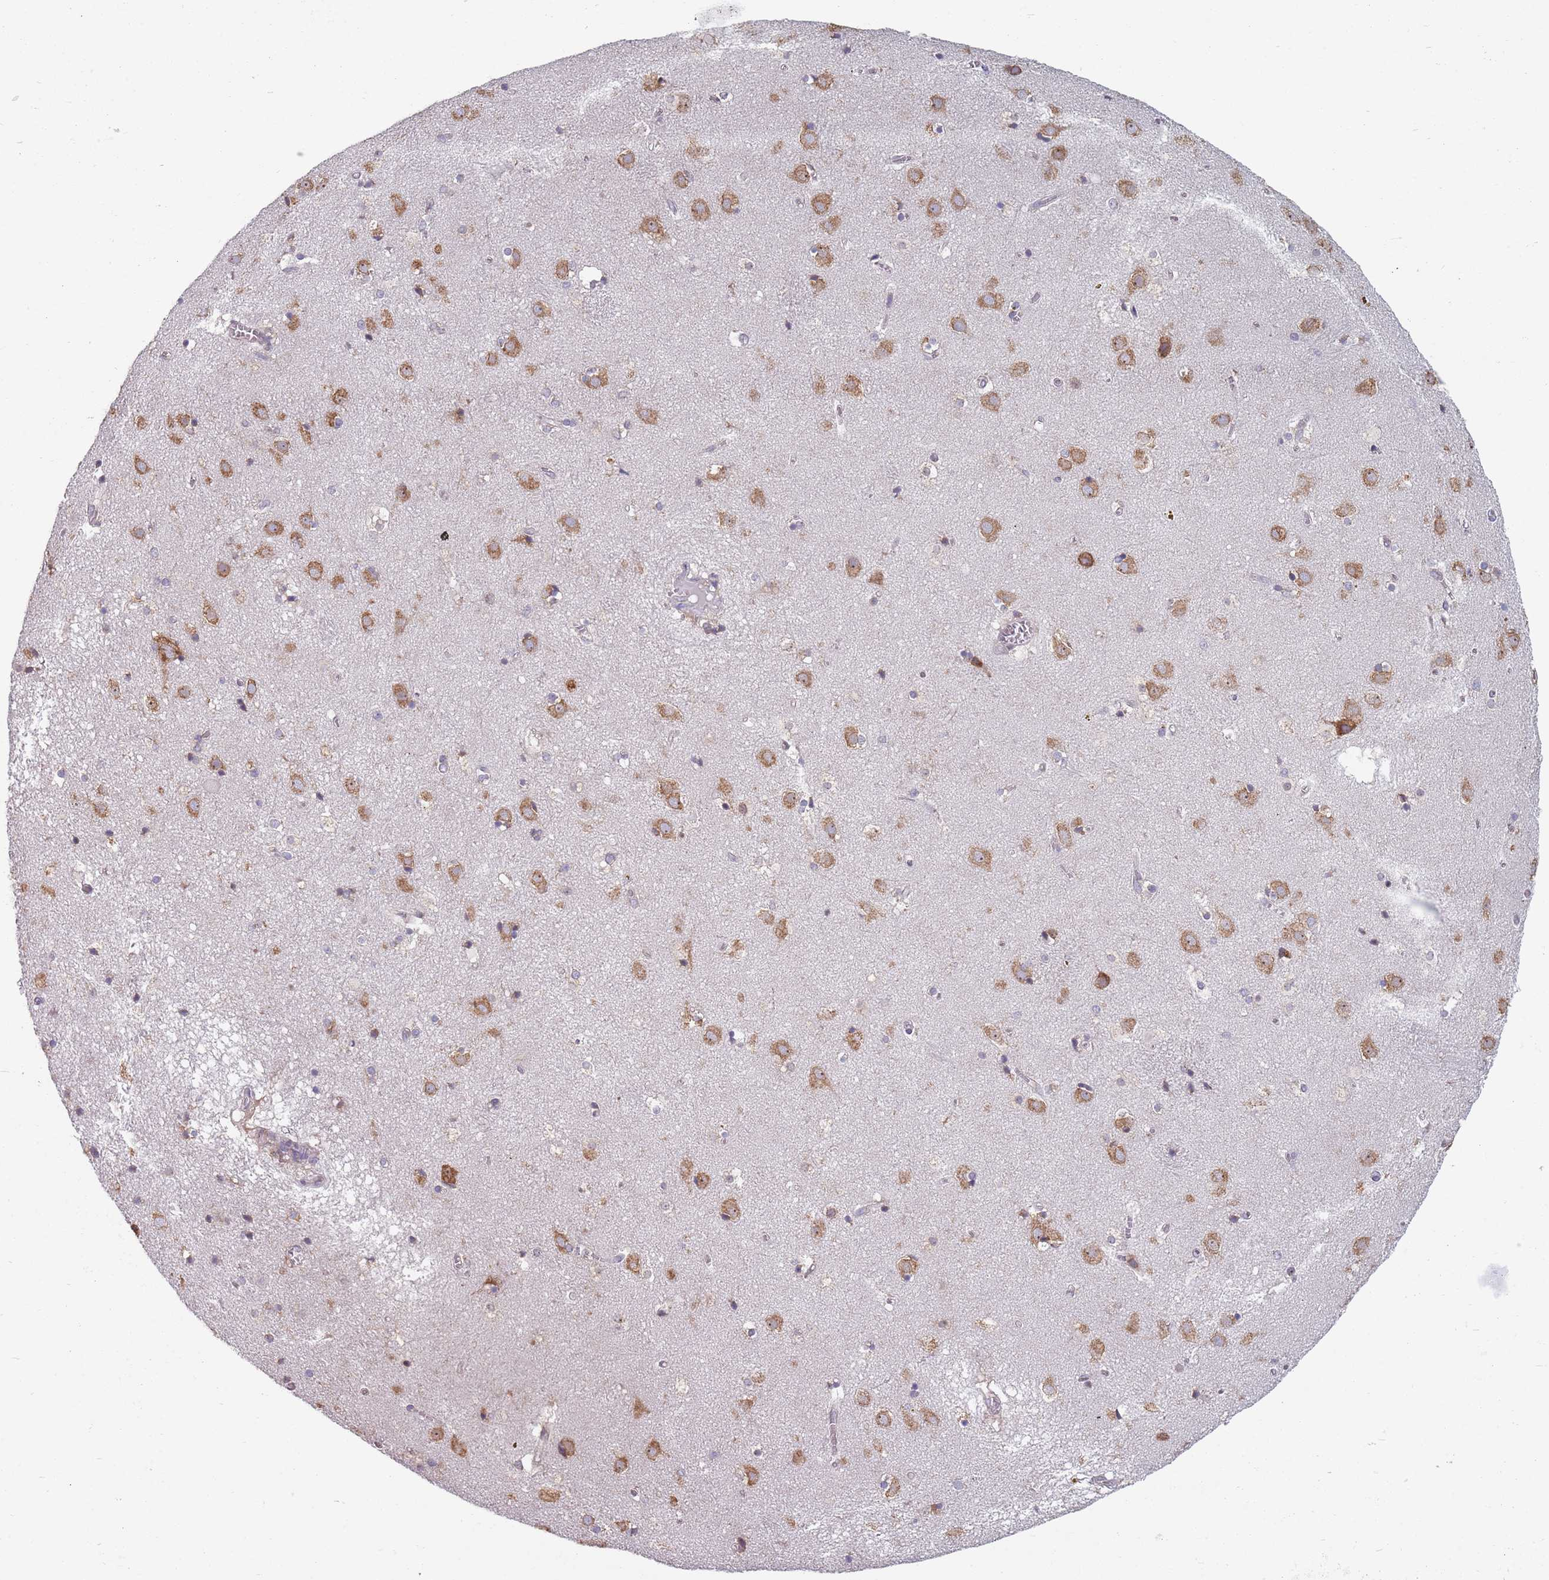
{"staining": {"intensity": "moderate", "quantity": "<25%", "location": "cytoplasmic/membranous,nuclear"}, "tissue": "caudate", "cell_type": "Glial cells", "image_type": "normal", "snomed": [{"axis": "morphology", "description": "Normal tissue, NOS"}, {"axis": "topography", "description": "Lateral ventricle wall"}], "caption": "Immunohistochemical staining of normal caudate shows <25% levels of moderate cytoplasmic/membranous,nuclear protein expression in approximately <25% of glial cells.", "gene": "RPL17", "patient": {"sex": "male", "age": 70}}